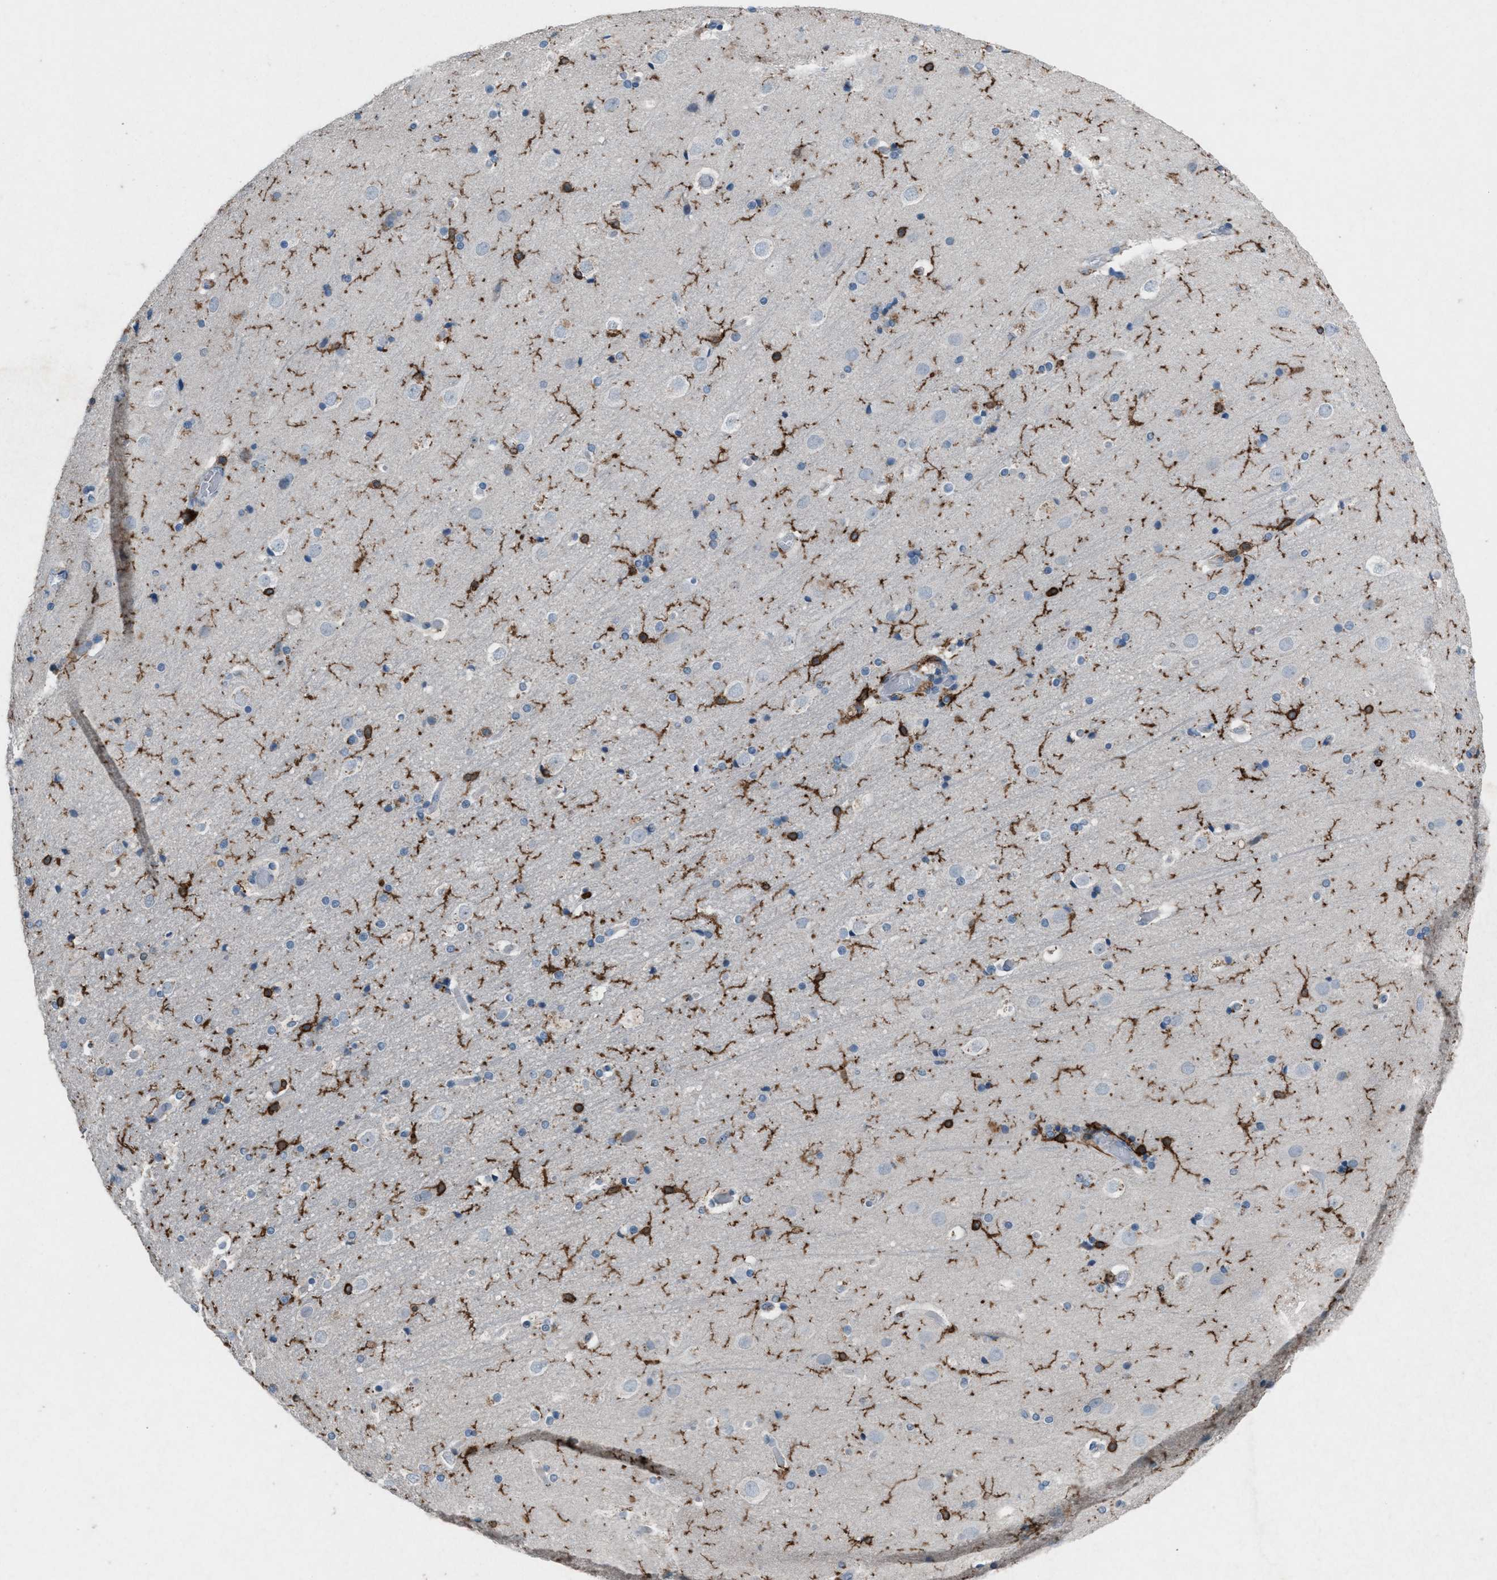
{"staining": {"intensity": "negative", "quantity": "none", "location": "none"}, "tissue": "cerebral cortex", "cell_type": "Endothelial cells", "image_type": "normal", "snomed": [{"axis": "morphology", "description": "Normal tissue, NOS"}, {"axis": "topography", "description": "Cerebral cortex"}], "caption": "This histopathology image is of unremarkable cerebral cortex stained with immunohistochemistry to label a protein in brown with the nuclei are counter-stained blue. There is no expression in endothelial cells. (Stains: DAB (3,3'-diaminobenzidine) IHC with hematoxylin counter stain, Microscopy: brightfield microscopy at high magnification).", "gene": "FCER1G", "patient": {"sex": "male", "age": 57}}